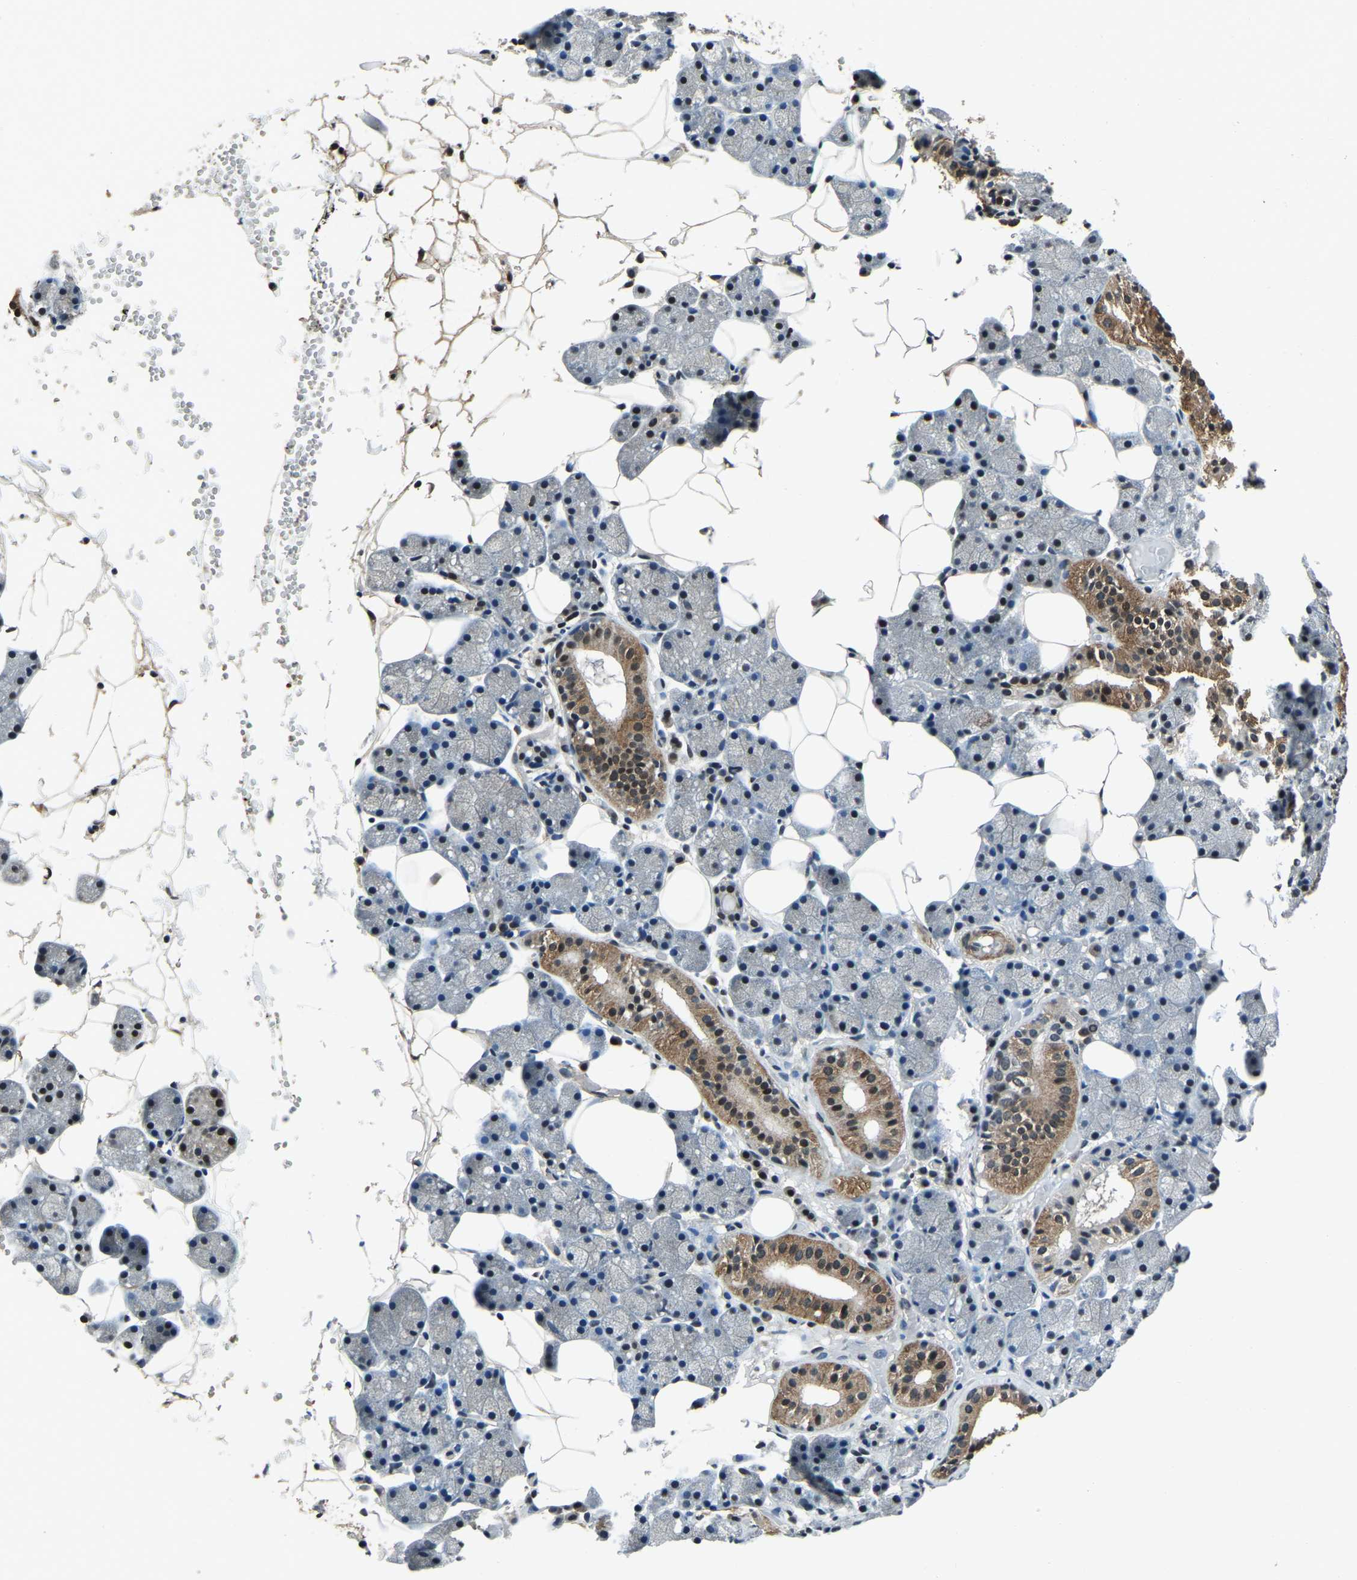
{"staining": {"intensity": "moderate", "quantity": "<25%", "location": "cytoplasmic/membranous,nuclear"}, "tissue": "salivary gland", "cell_type": "Glandular cells", "image_type": "normal", "snomed": [{"axis": "morphology", "description": "Normal tissue, NOS"}, {"axis": "topography", "description": "Salivary gland"}], "caption": "Immunohistochemistry (IHC) of normal salivary gland displays low levels of moderate cytoplasmic/membranous,nuclear staining in about <25% of glandular cells.", "gene": "ANKIB1", "patient": {"sex": "female", "age": 33}}